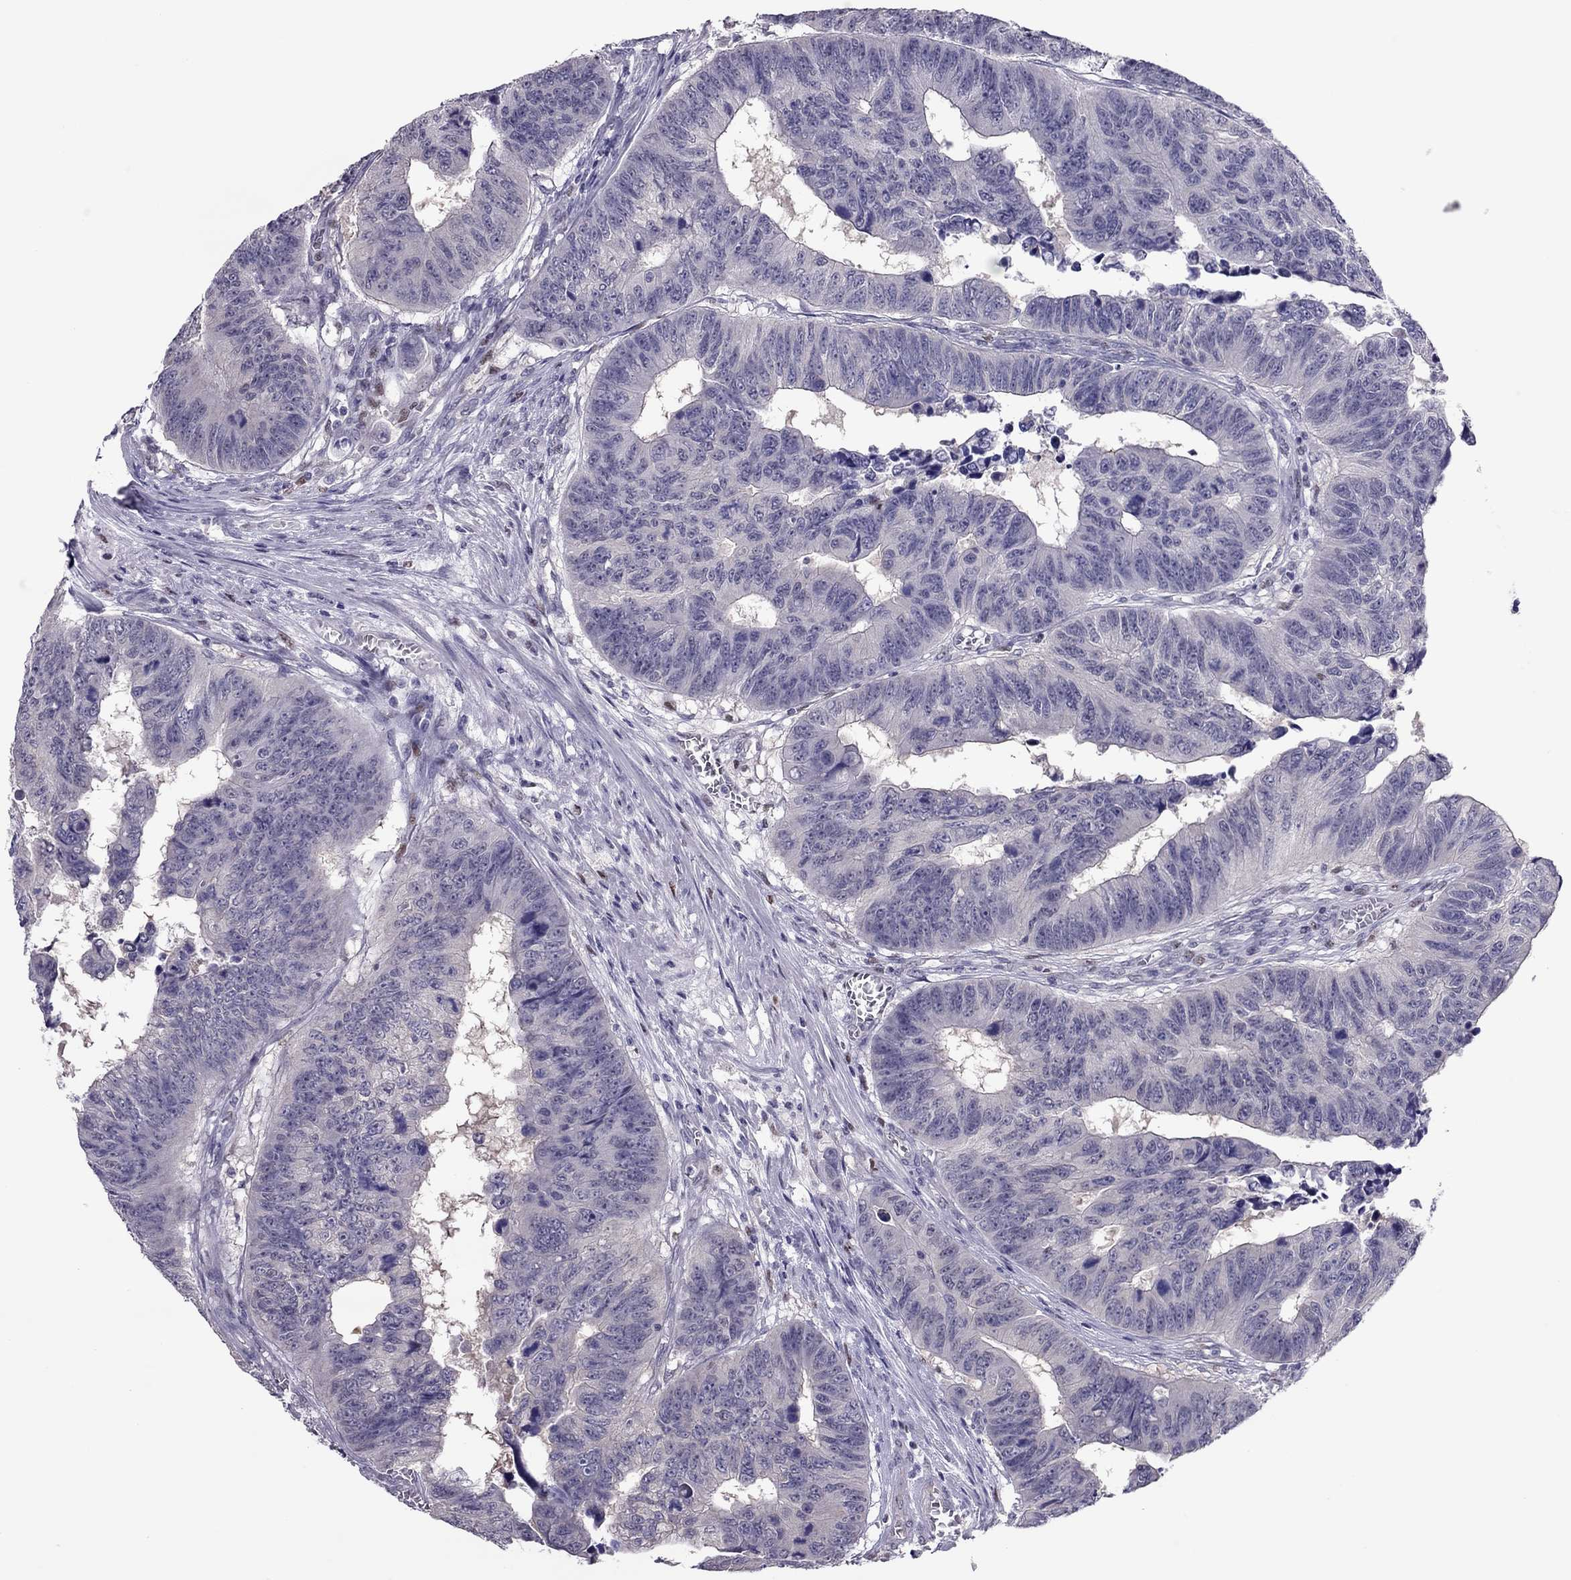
{"staining": {"intensity": "negative", "quantity": "none", "location": "none"}, "tissue": "colorectal cancer", "cell_type": "Tumor cells", "image_type": "cancer", "snomed": [{"axis": "morphology", "description": "Adenocarcinoma, NOS"}, {"axis": "topography", "description": "Rectum"}], "caption": "The histopathology image reveals no significant expression in tumor cells of adenocarcinoma (colorectal).", "gene": "SPINT3", "patient": {"sex": "female", "age": 85}}